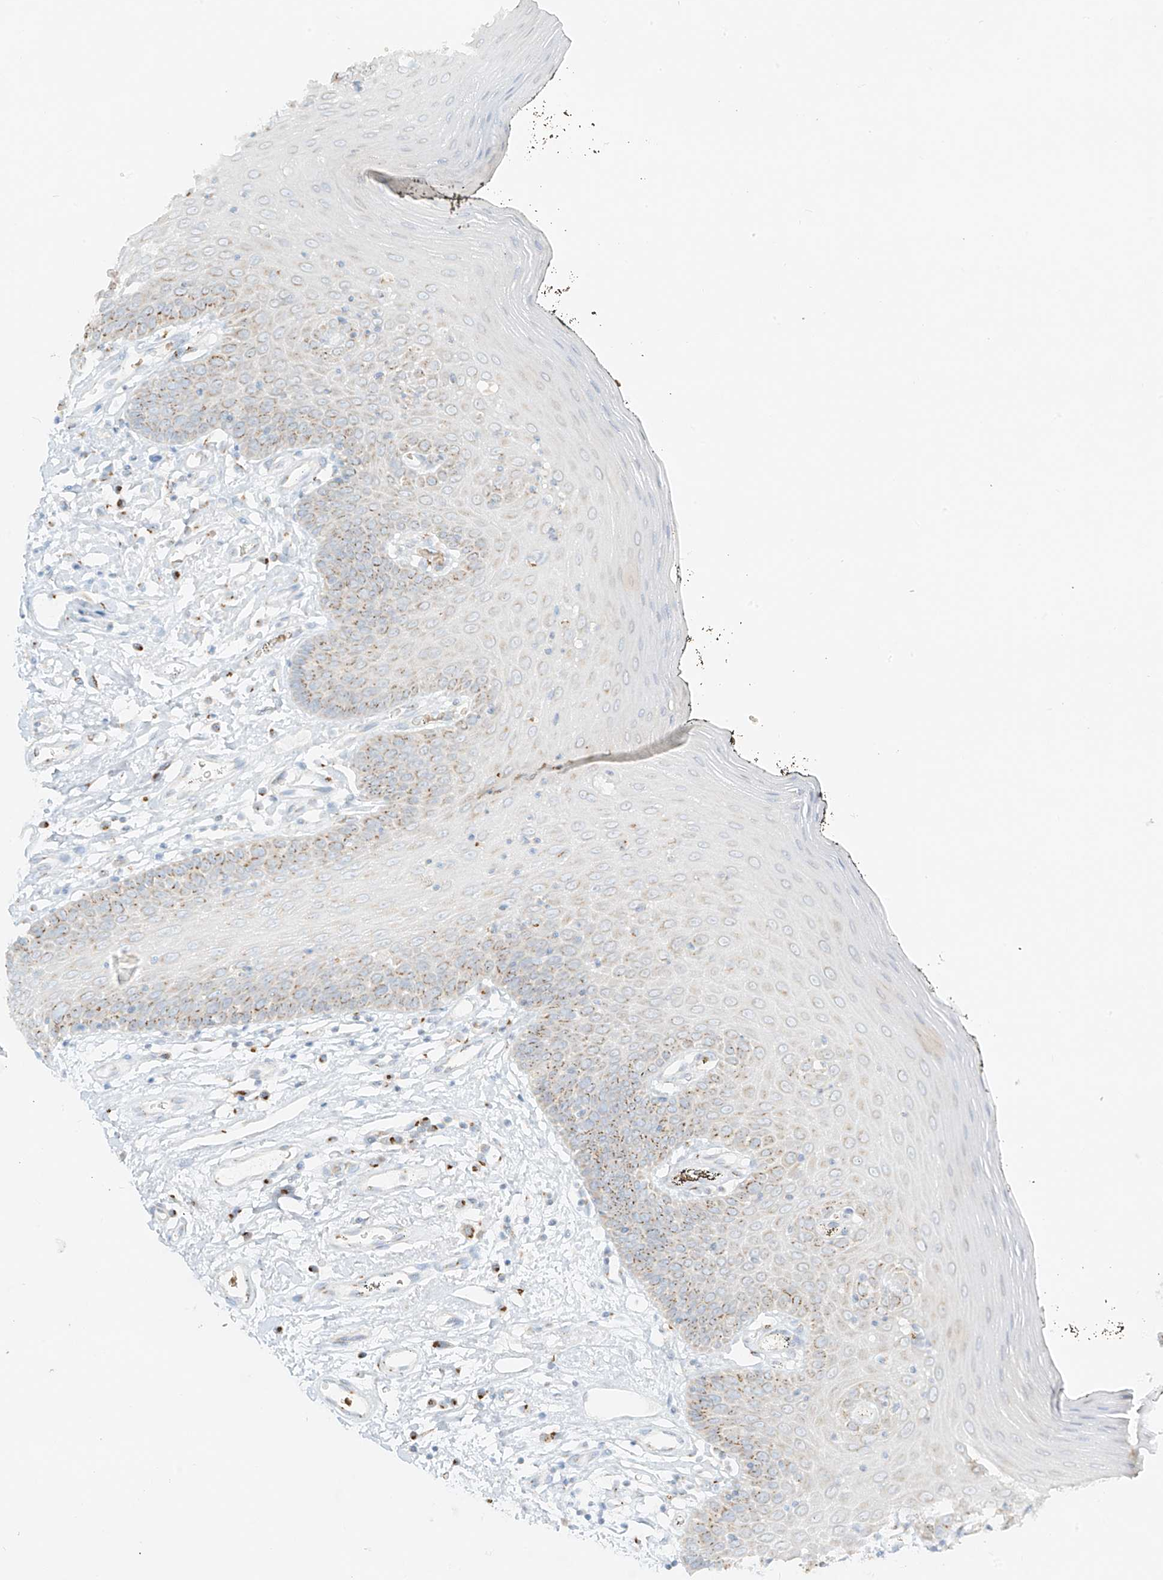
{"staining": {"intensity": "moderate", "quantity": "25%-75%", "location": "cytoplasmic/membranous"}, "tissue": "oral mucosa", "cell_type": "Squamous epithelial cells", "image_type": "normal", "snomed": [{"axis": "morphology", "description": "Normal tissue, NOS"}, {"axis": "topography", "description": "Oral tissue"}], "caption": "Immunohistochemistry photomicrograph of unremarkable oral mucosa stained for a protein (brown), which reveals medium levels of moderate cytoplasmic/membranous positivity in approximately 25%-75% of squamous epithelial cells.", "gene": "TMEM87B", "patient": {"sex": "male", "age": 74}}